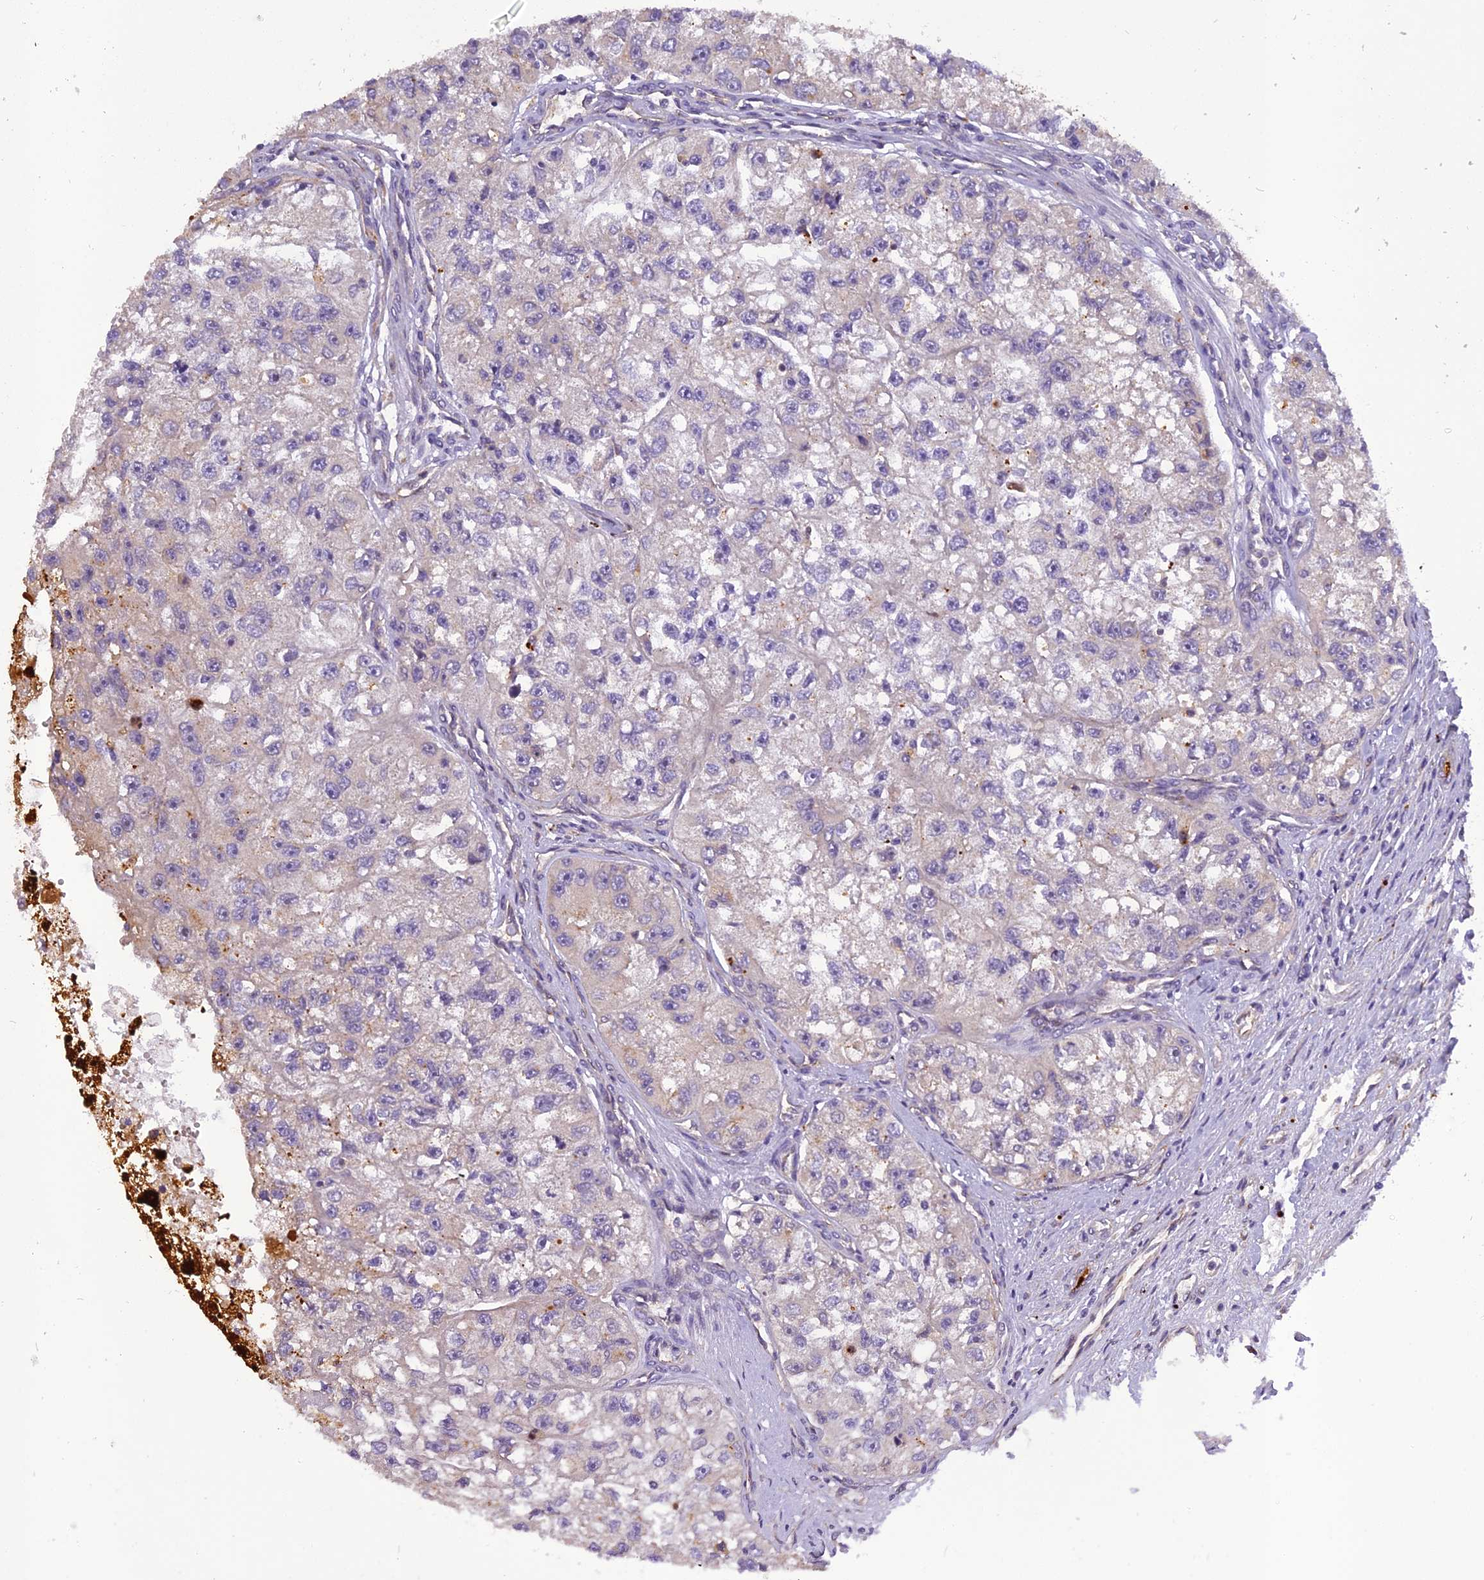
{"staining": {"intensity": "weak", "quantity": "<25%", "location": "cytoplasmic/membranous"}, "tissue": "renal cancer", "cell_type": "Tumor cells", "image_type": "cancer", "snomed": [{"axis": "morphology", "description": "Adenocarcinoma, NOS"}, {"axis": "topography", "description": "Kidney"}], "caption": "The micrograph demonstrates no significant staining in tumor cells of adenocarcinoma (renal).", "gene": "FNIP2", "patient": {"sex": "male", "age": 63}}